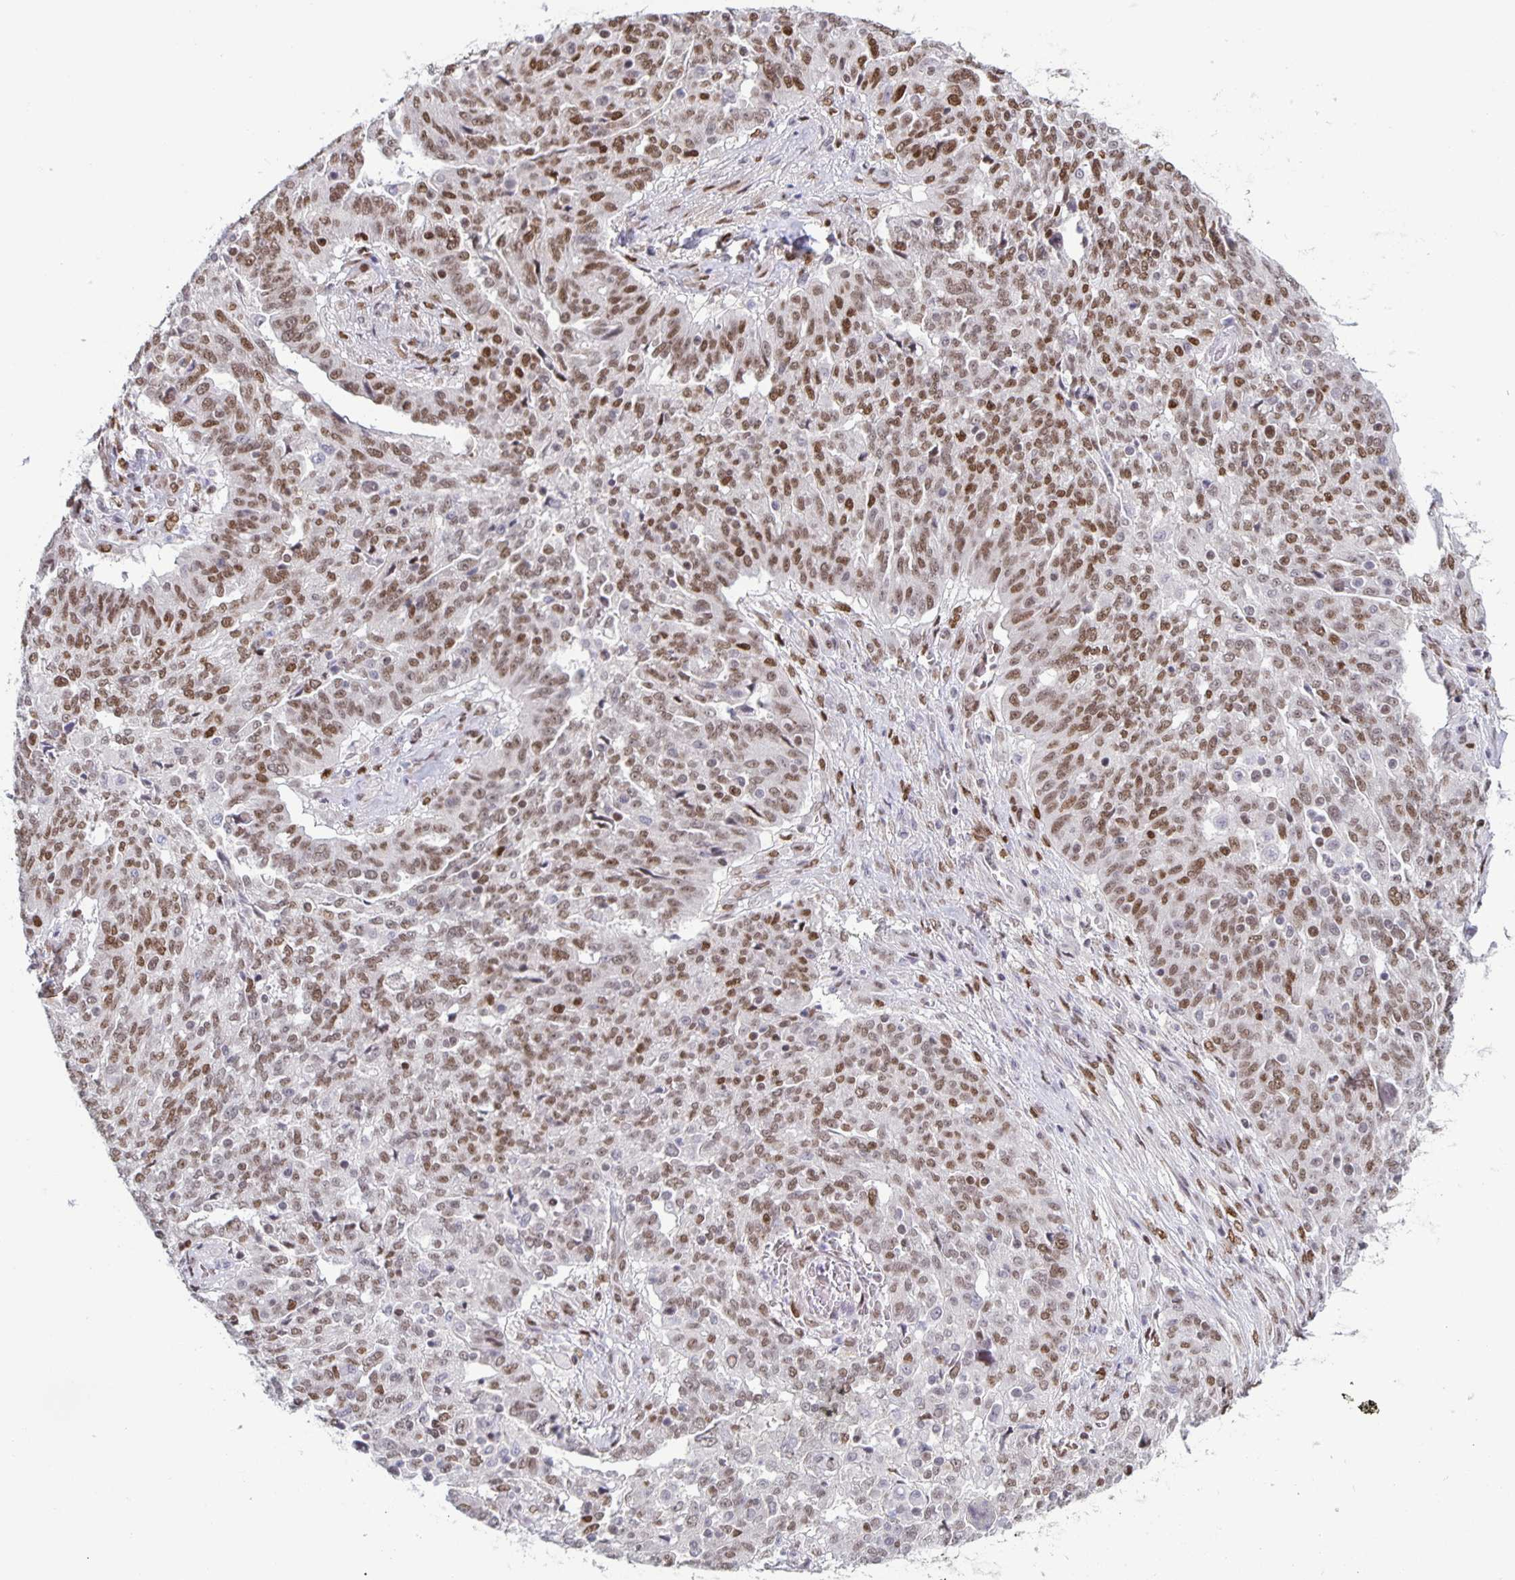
{"staining": {"intensity": "moderate", "quantity": ">75%", "location": "nuclear"}, "tissue": "ovarian cancer", "cell_type": "Tumor cells", "image_type": "cancer", "snomed": [{"axis": "morphology", "description": "Cystadenocarcinoma, serous, NOS"}, {"axis": "topography", "description": "Ovary"}], "caption": "A histopathology image of serous cystadenocarcinoma (ovarian) stained for a protein demonstrates moderate nuclear brown staining in tumor cells.", "gene": "JUND", "patient": {"sex": "female", "age": 67}}